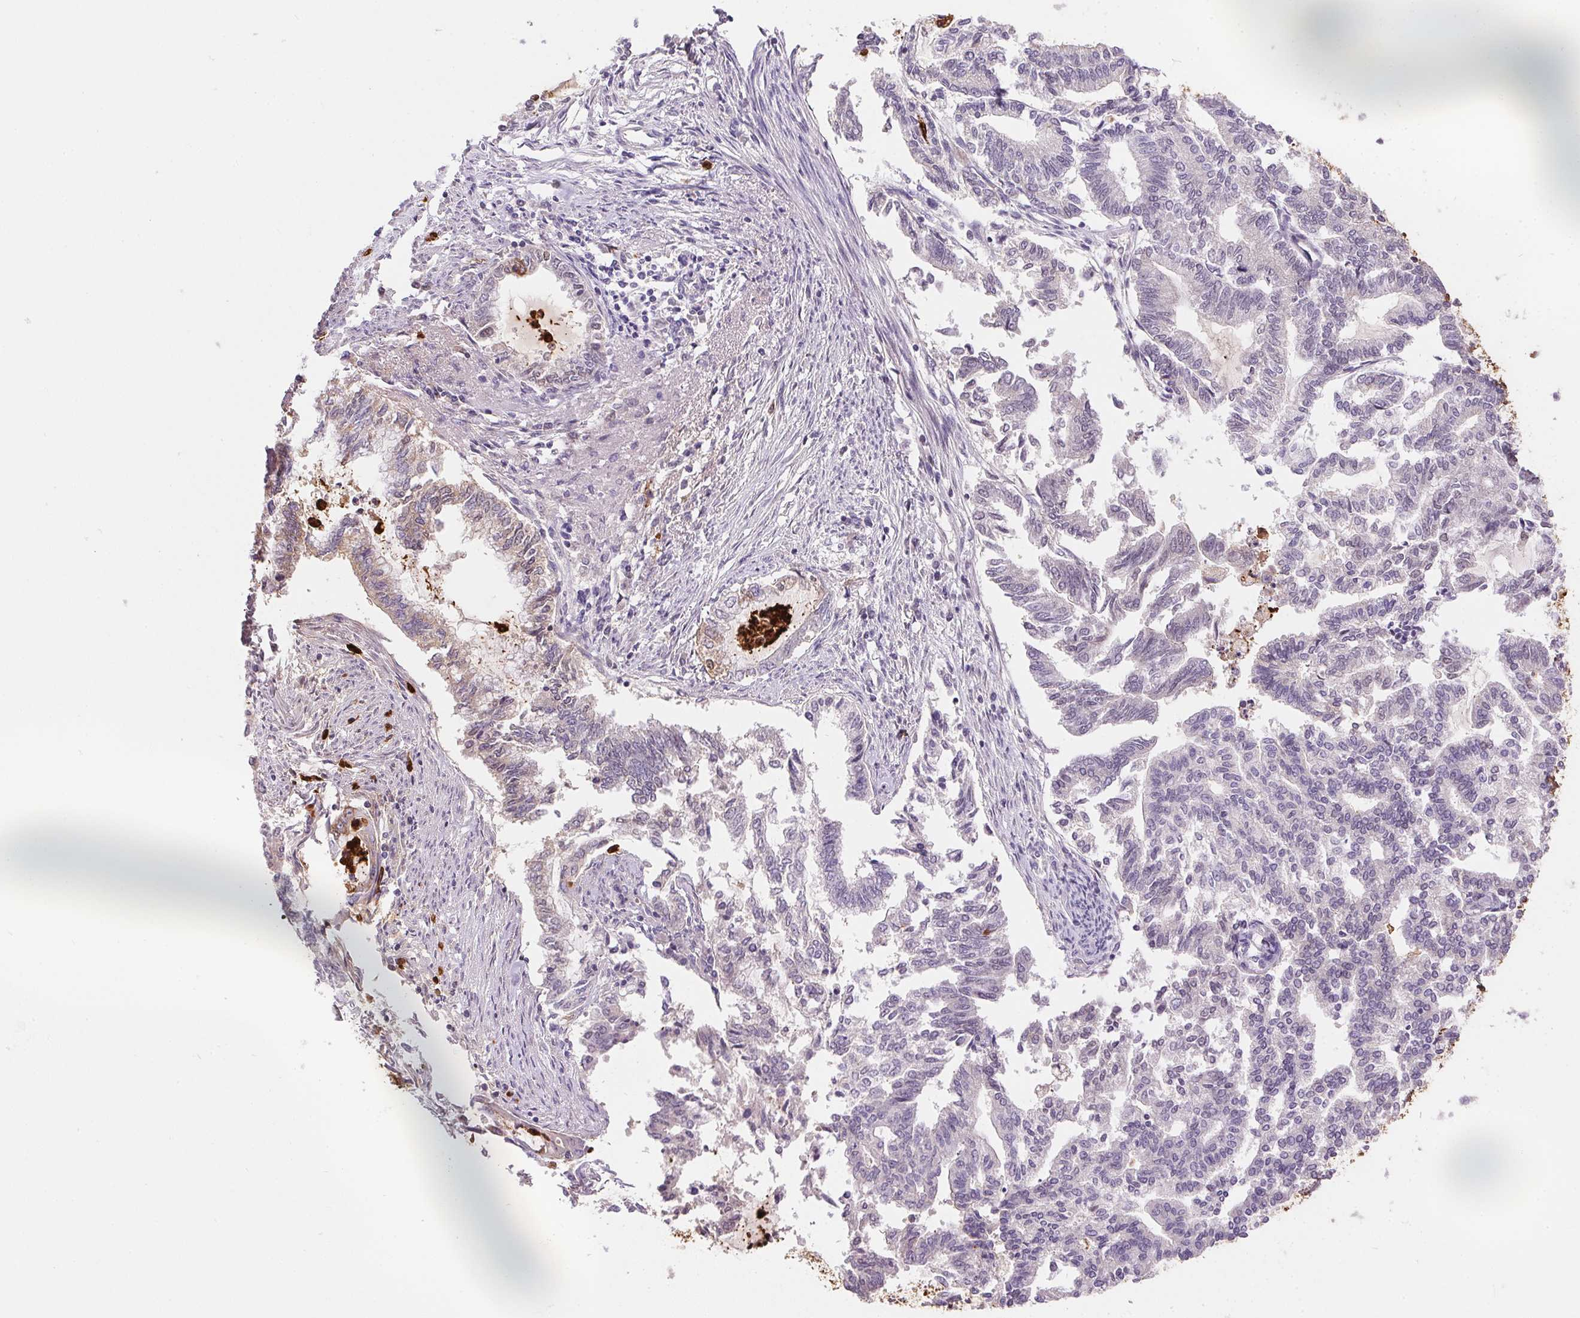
{"staining": {"intensity": "weak", "quantity": "<25%", "location": "nuclear"}, "tissue": "endometrial cancer", "cell_type": "Tumor cells", "image_type": "cancer", "snomed": [{"axis": "morphology", "description": "Adenocarcinoma, NOS"}, {"axis": "topography", "description": "Endometrium"}], "caption": "A histopathology image of human adenocarcinoma (endometrial) is negative for staining in tumor cells. Nuclei are stained in blue.", "gene": "ORM1", "patient": {"sex": "female", "age": 79}}